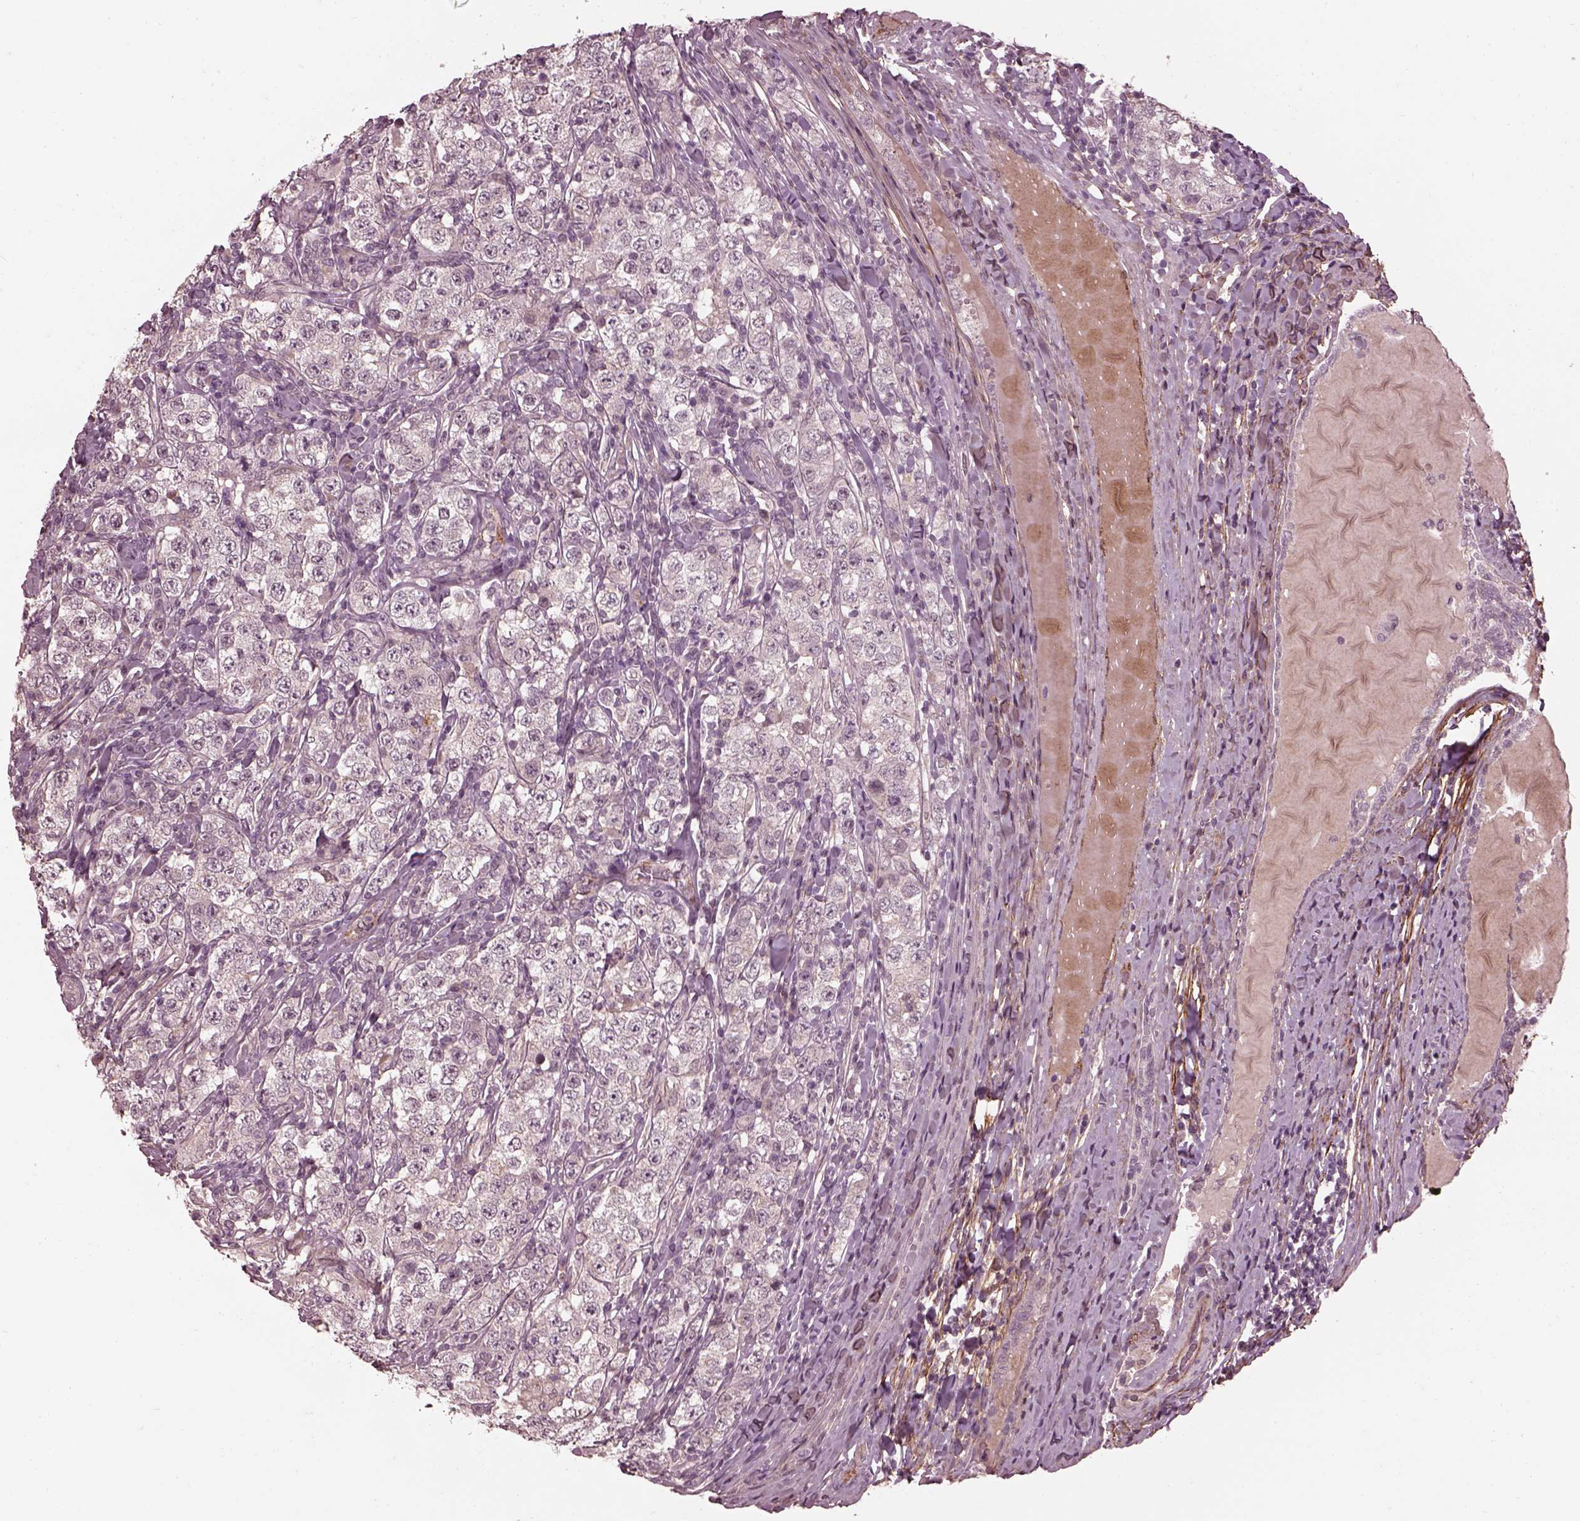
{"staining": {"intensity": "negative", "quantity": "none", "location": "none"}, "tissue": "testis cancer", "cell_type": "Tumor cells", "image_type": "cancer", "snomed": [{"axis": "morphology", "description": "Seminoma, NOS"}, {"axis": "morphology", "description": "Carcinoma, Embryonal, NOS"}, {"axis": "topography", "description": "Testis"}], "caption": "This is an IHC photomicrograph of human testis embryonal carcinoma. There is no positivity in tumor cells.", "gene": "EFEMP1", "patient": {"sex": "male", "age": 41}}